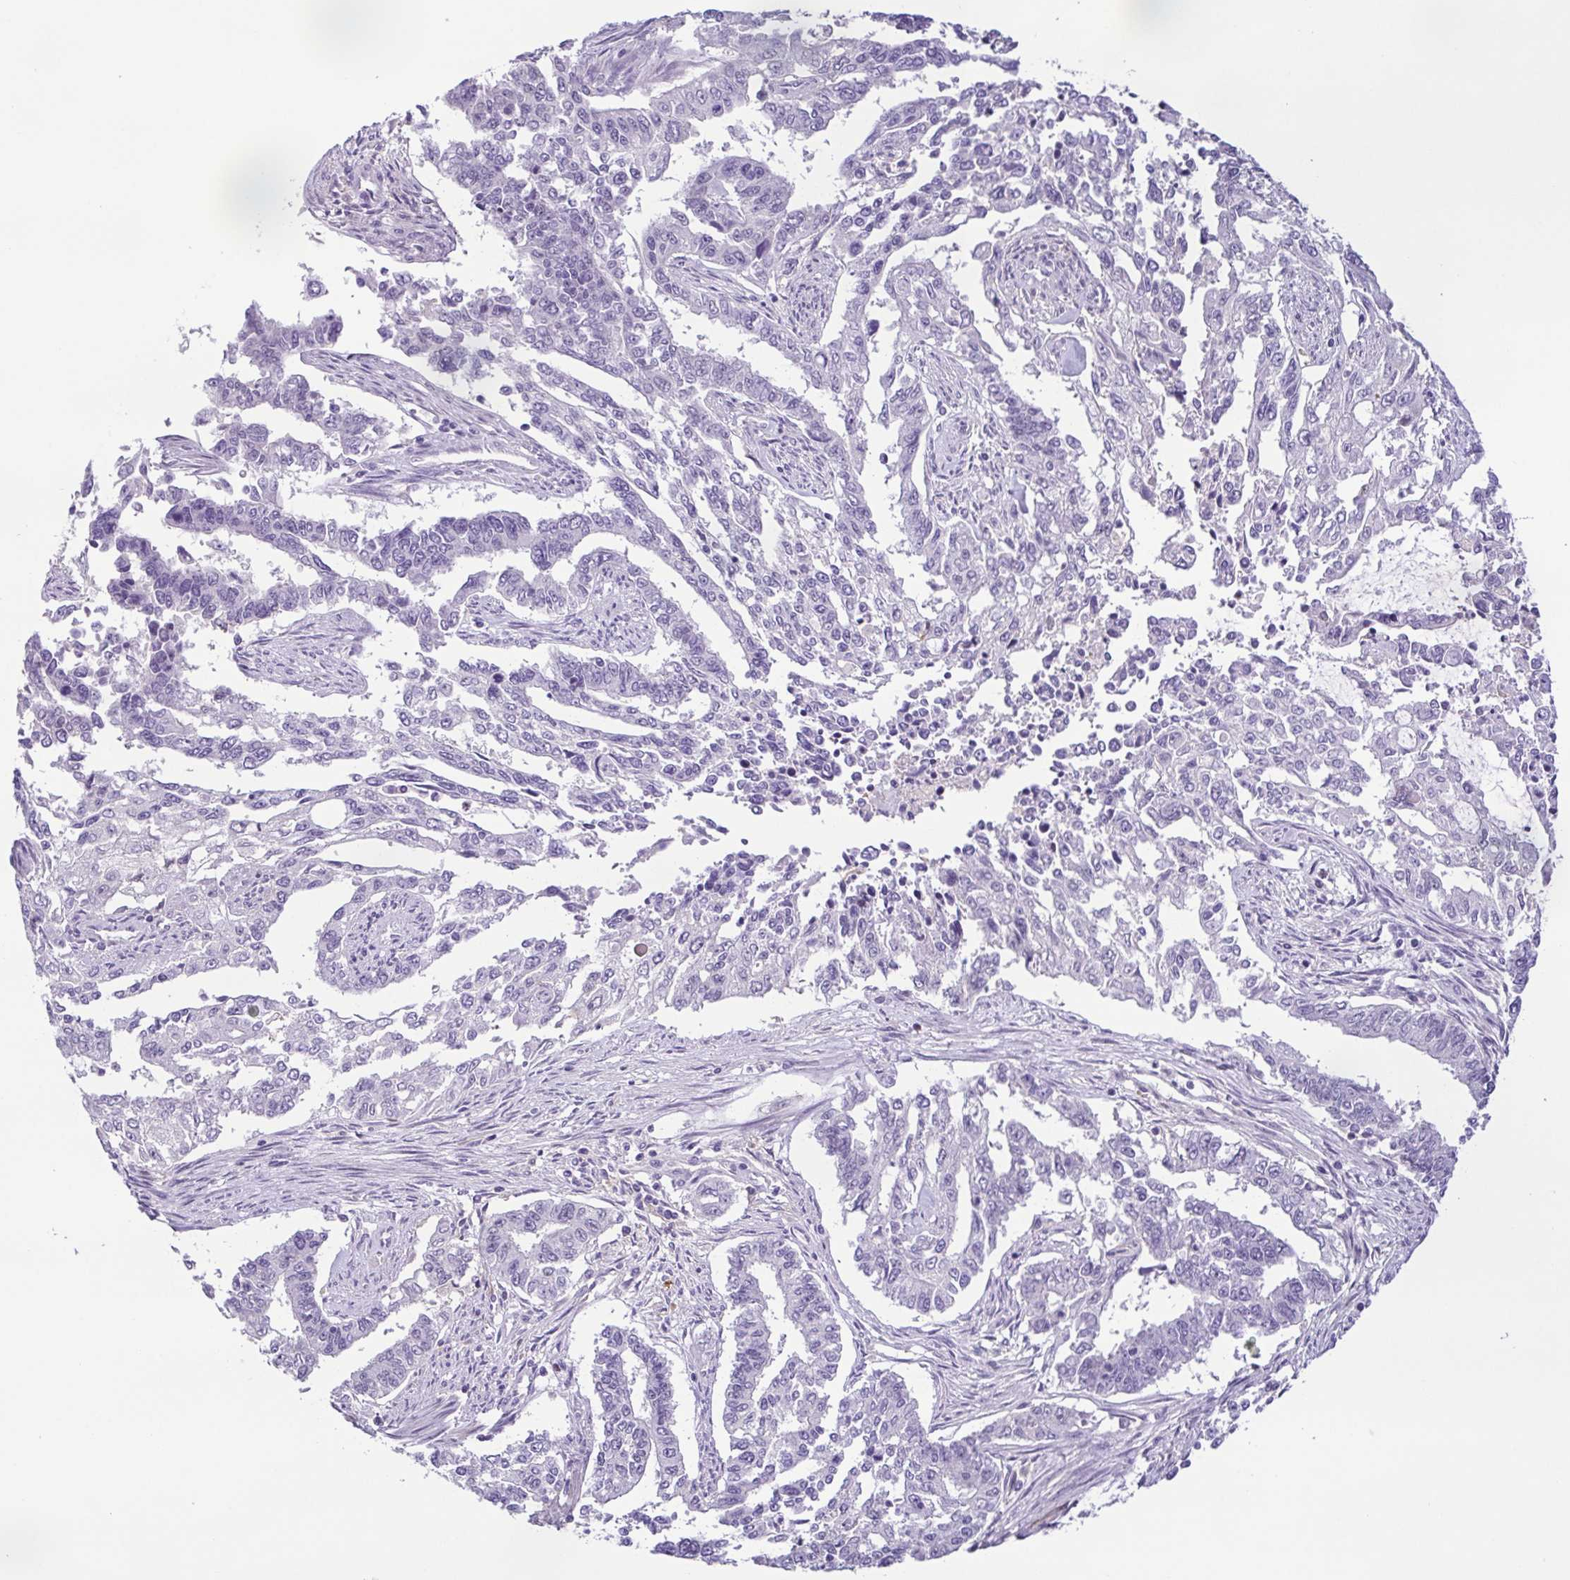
{"staining": {"intensity": "negative", "quantity": "none", "location": "none"}, "tissue": "endometrial cancer", "cell_type": "Tumor cells", "image_type": "cancer", "snomed": [{"axis": "morphology", "description": "Adenocarcinoma, NOS"}, {"axis": "topography", "description": "Uterus"}], "caption": "An image of human adenocarcinoma (endometrial) is negative for staining in tumor cells.", "gene": "TERT", "patient": {"sex": "female", "age": 59}}